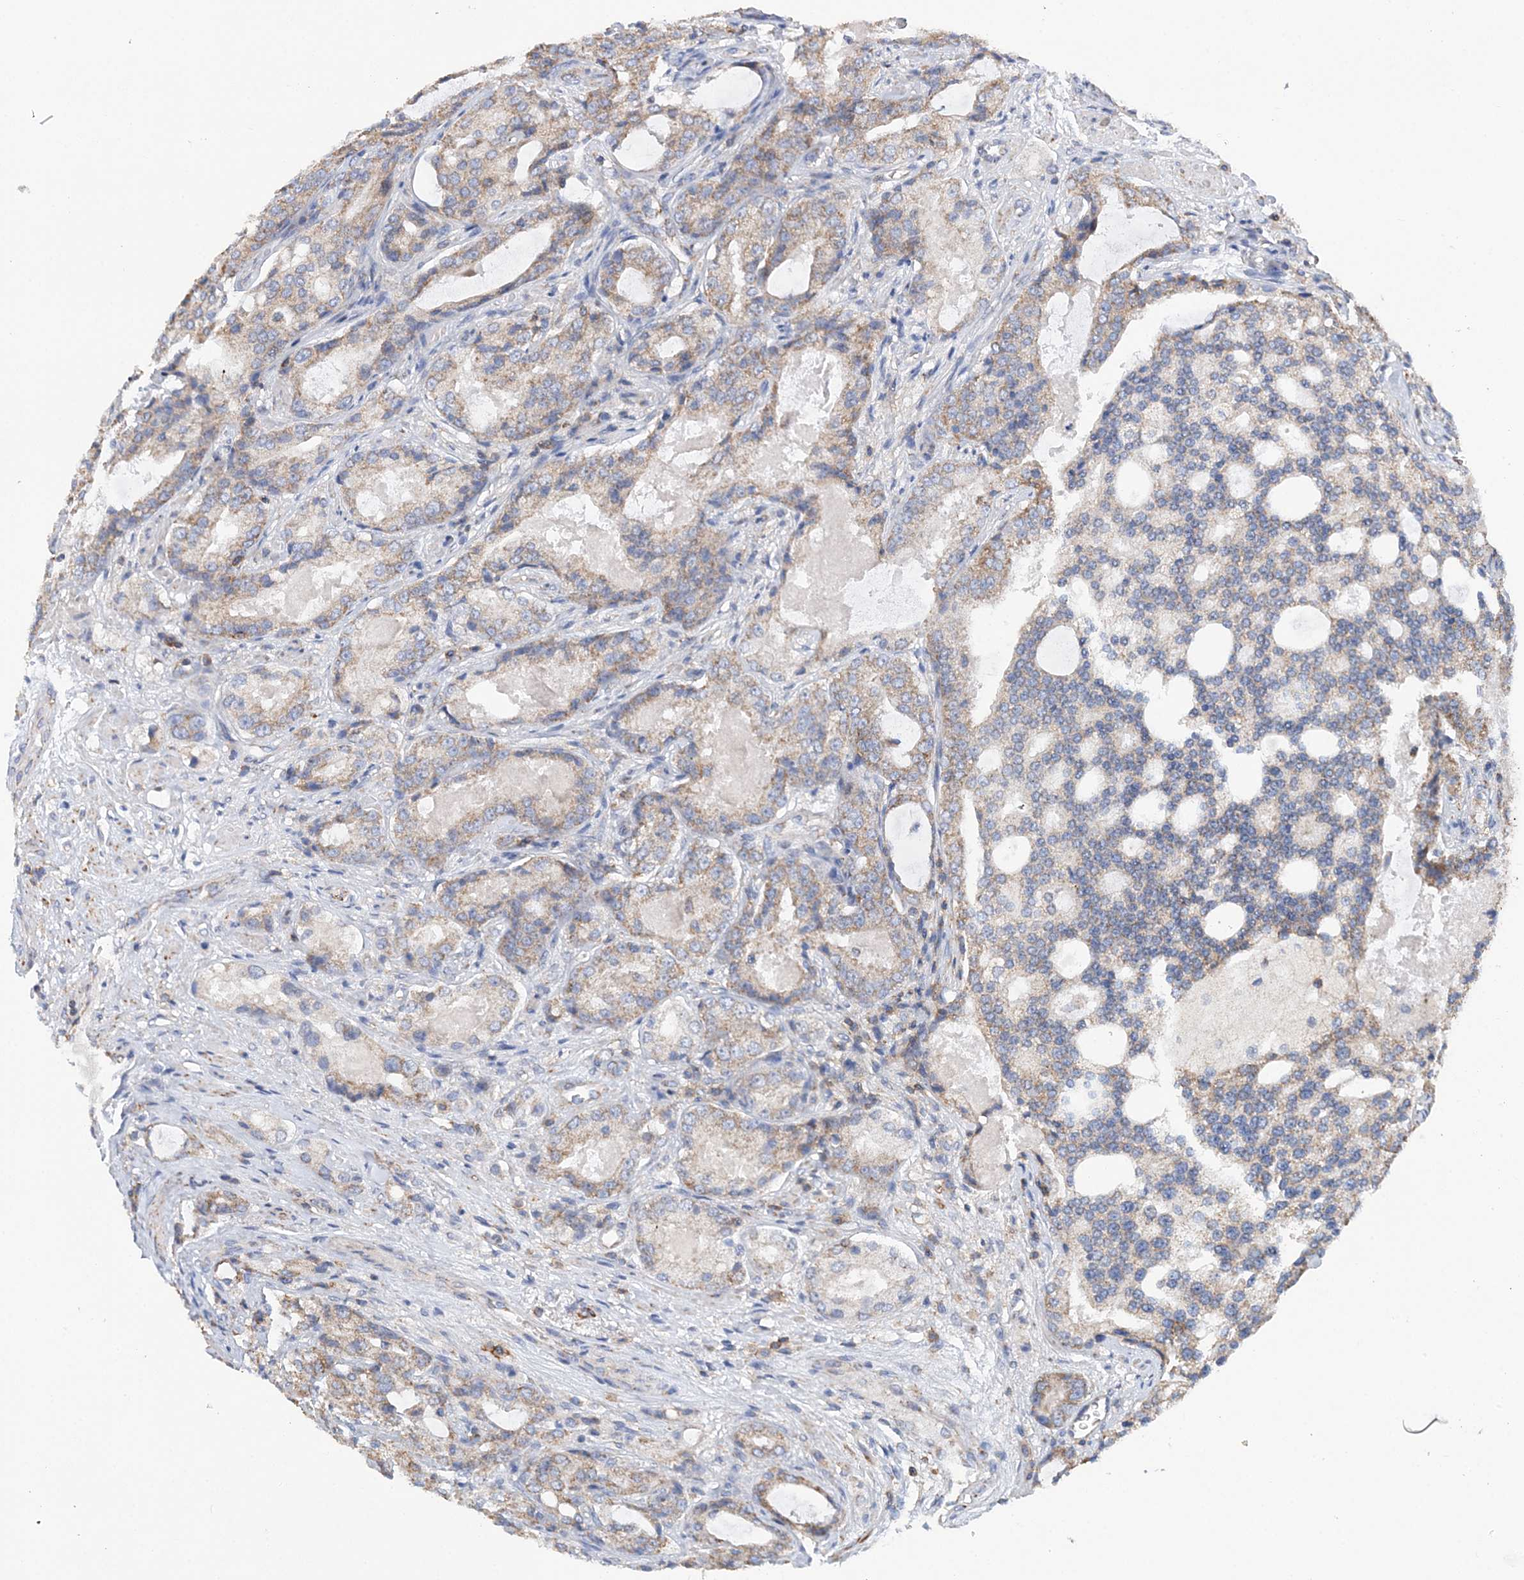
{"staining": {"intensity": "moderate", "quantity": "25%-75%", "location": "cytoplasmic/membranous"}, "tissue": "prostate cancer", "cell_type": "Tumor cells", "image_type": "cancer", "snomed": [{"axis": "morphology", "description": "Adenocarcinoma, High grade"}, {"axis": "topography", "description": "Prostate"}], "caption": "This histopathology image exhibits immunohistochemistry staining of human prostate cancer (adenocarcinoma (high-grade)), with medium moderate cytoplasmic/membranous positivity in approximately 25%-75% of tumor cells.", "gene": "TTC32", "patient": {"sex": "male", "age": 72}}